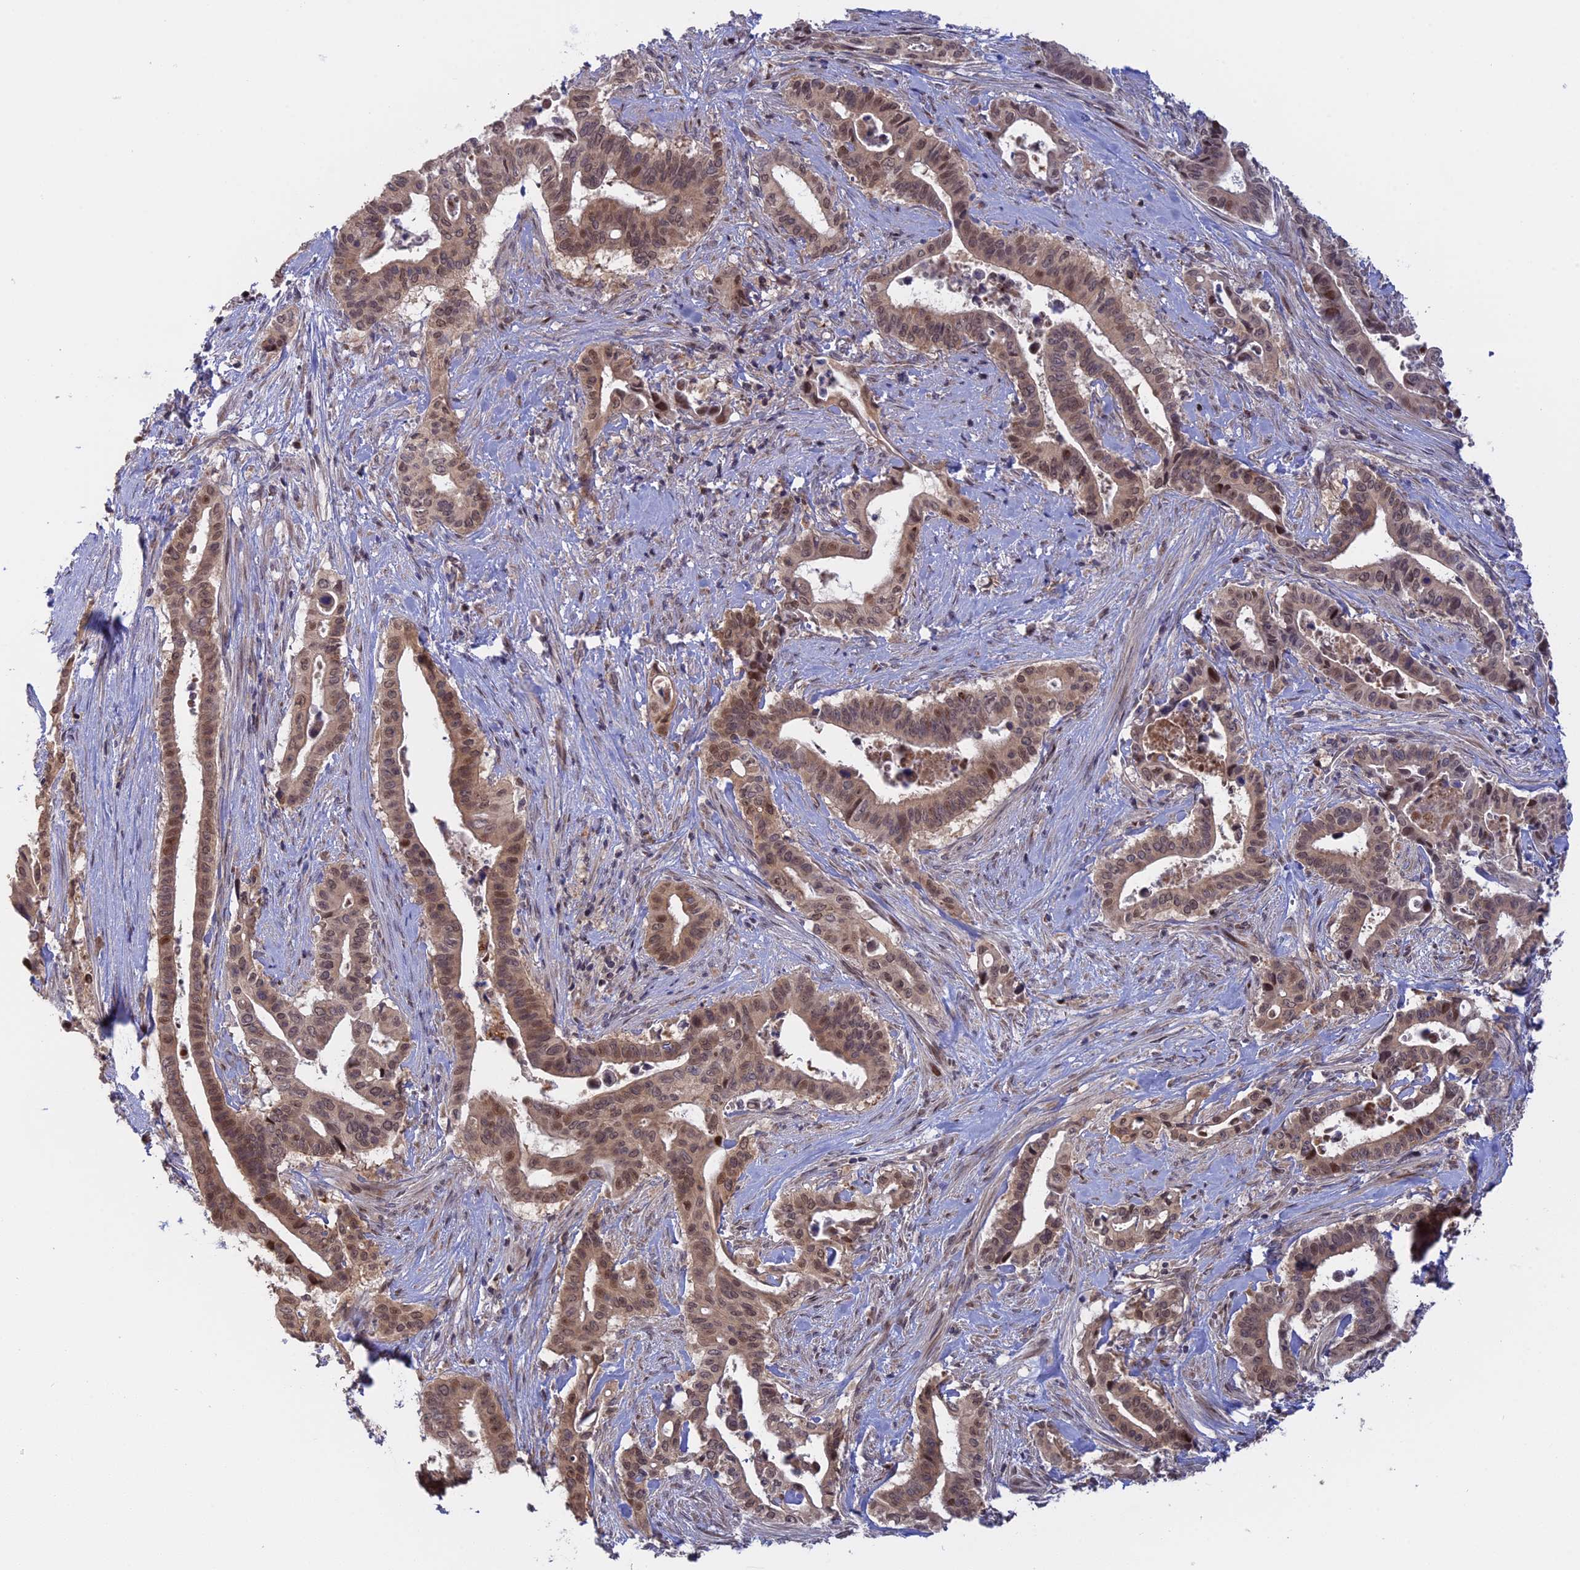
{"staining": {"intensity": "moderate", "quantity": ">75%", "location": "cytoplasmic/membranous,nuclear"}, "tissue": "pancreatic cancer", "cell_type": "Tumor cells", "image_type": "cancer", "snomed": [{"axis": "morphology", "description": "Adenocarcinoma, NOS"}, {"axis": "topography", "description": "Pancreas"}], "caption": "DAB (3,3'-diaminobenzidine) immunohistochemical staining of human pancreatic cancer (adenocarcinoma) exhibits moderate cytoplasmic/membranous and nuclear protein expression in approximately >75% of tumor cells. (DAB IHC with brightfield microscopy, high magnification).", "gene": "GSKIP", "patient": {"sex": "female", "age": 77}}